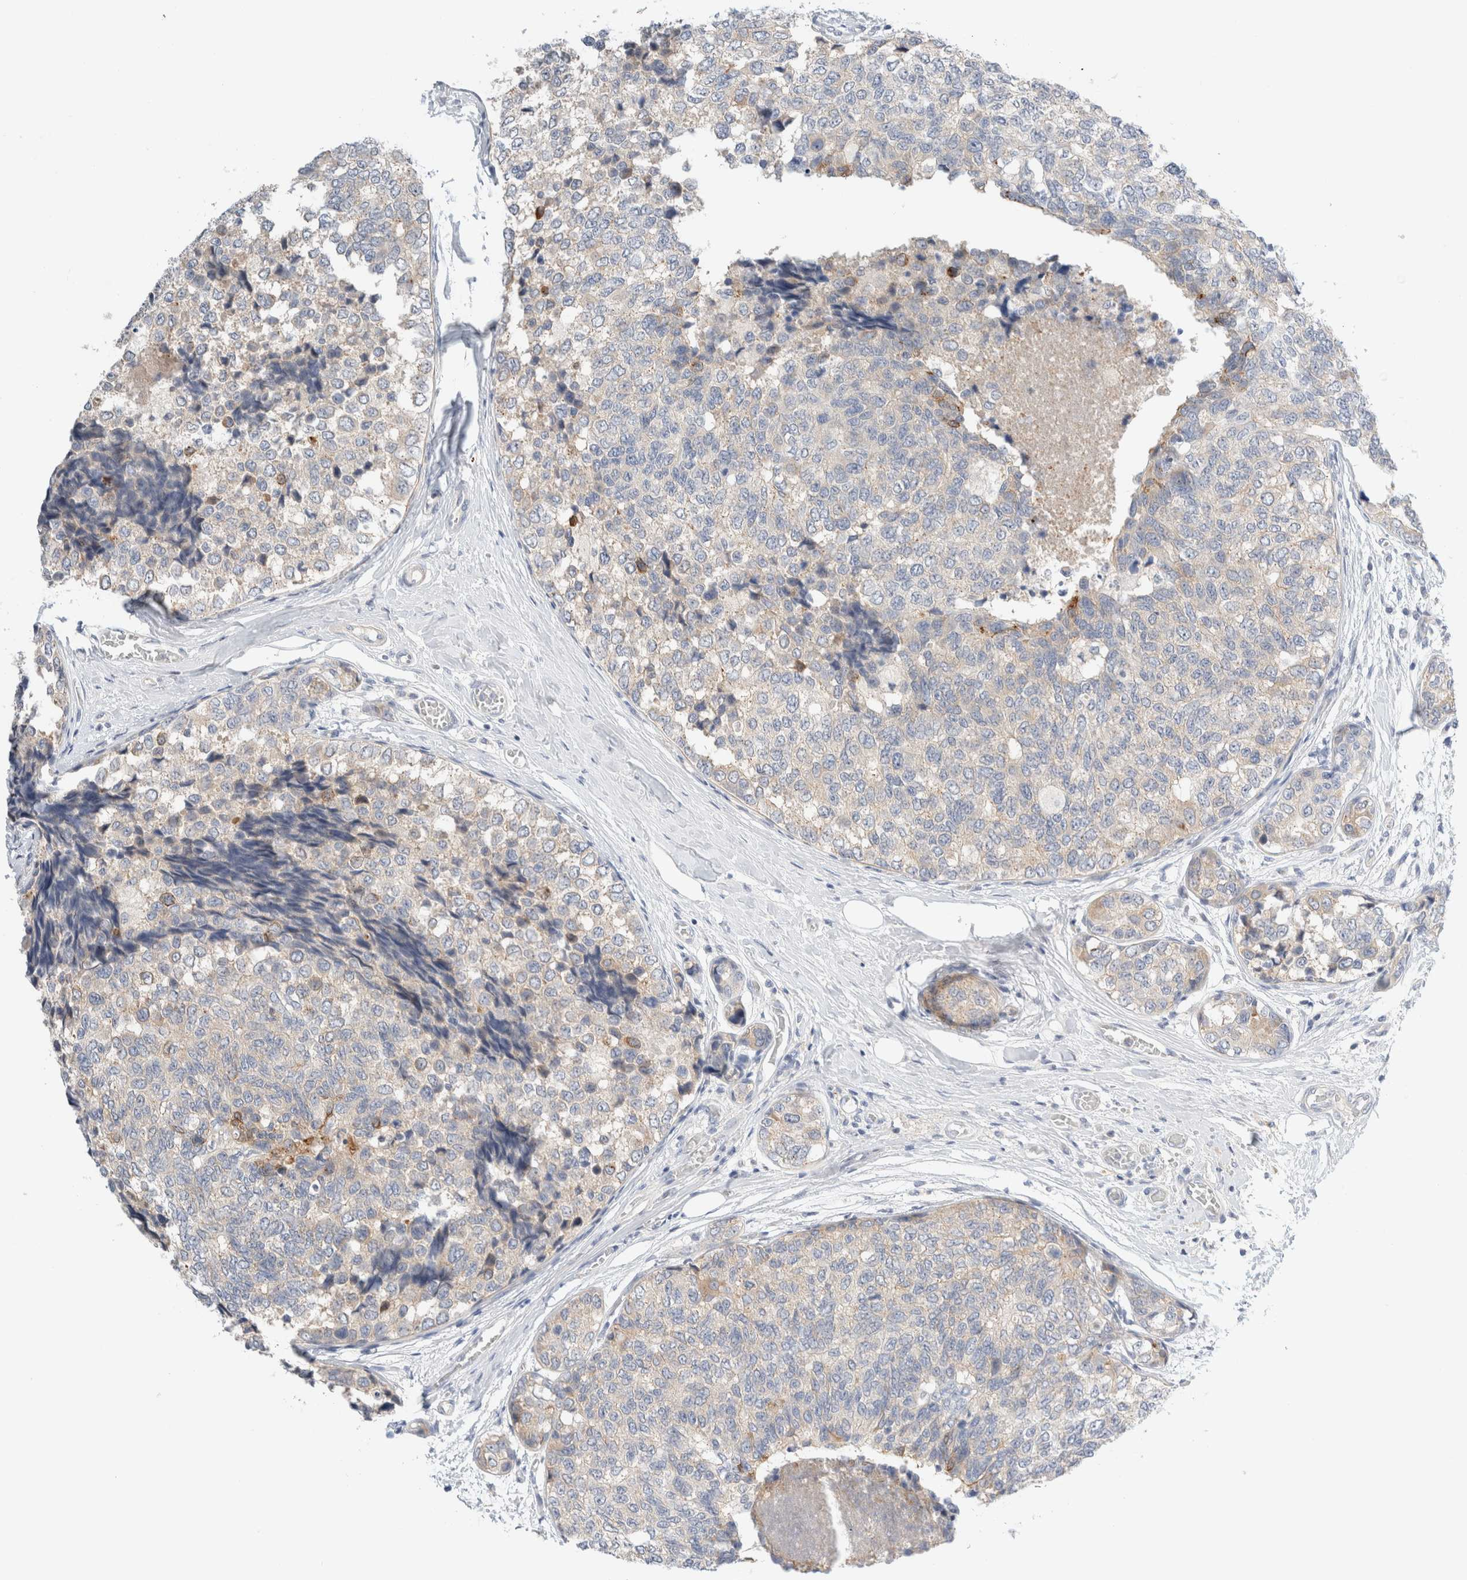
{"staining": {"intensity": "weak", "quantity": "<25%", "location": "cytoplasmic/membranous"}, "tissue": "breast cancer", "cell_type": "Tumor cells", "image_type": "cancer", "snomed": [{"axis": "morphology", "description": "Normal tissue, NOS"}, {"axis": "morphology", "description": "Duct carcinoma"}, {"axis": "topography", "description": "Breast"}], "caption": "Immunohistochemistry (IHC) histopathology image of human breast infiltrating ductal carcinoma stained for a protein (brown), which reveals no positivity in tumor cells. Brightfield microscopy of IHC stained with DAB (3,3'-diaminobenzidine) (brown) and hematoxylin (blue), captured at high magnification.", "gene": "SDR16C5", "patient": {"sex": "female", "age": 43}}